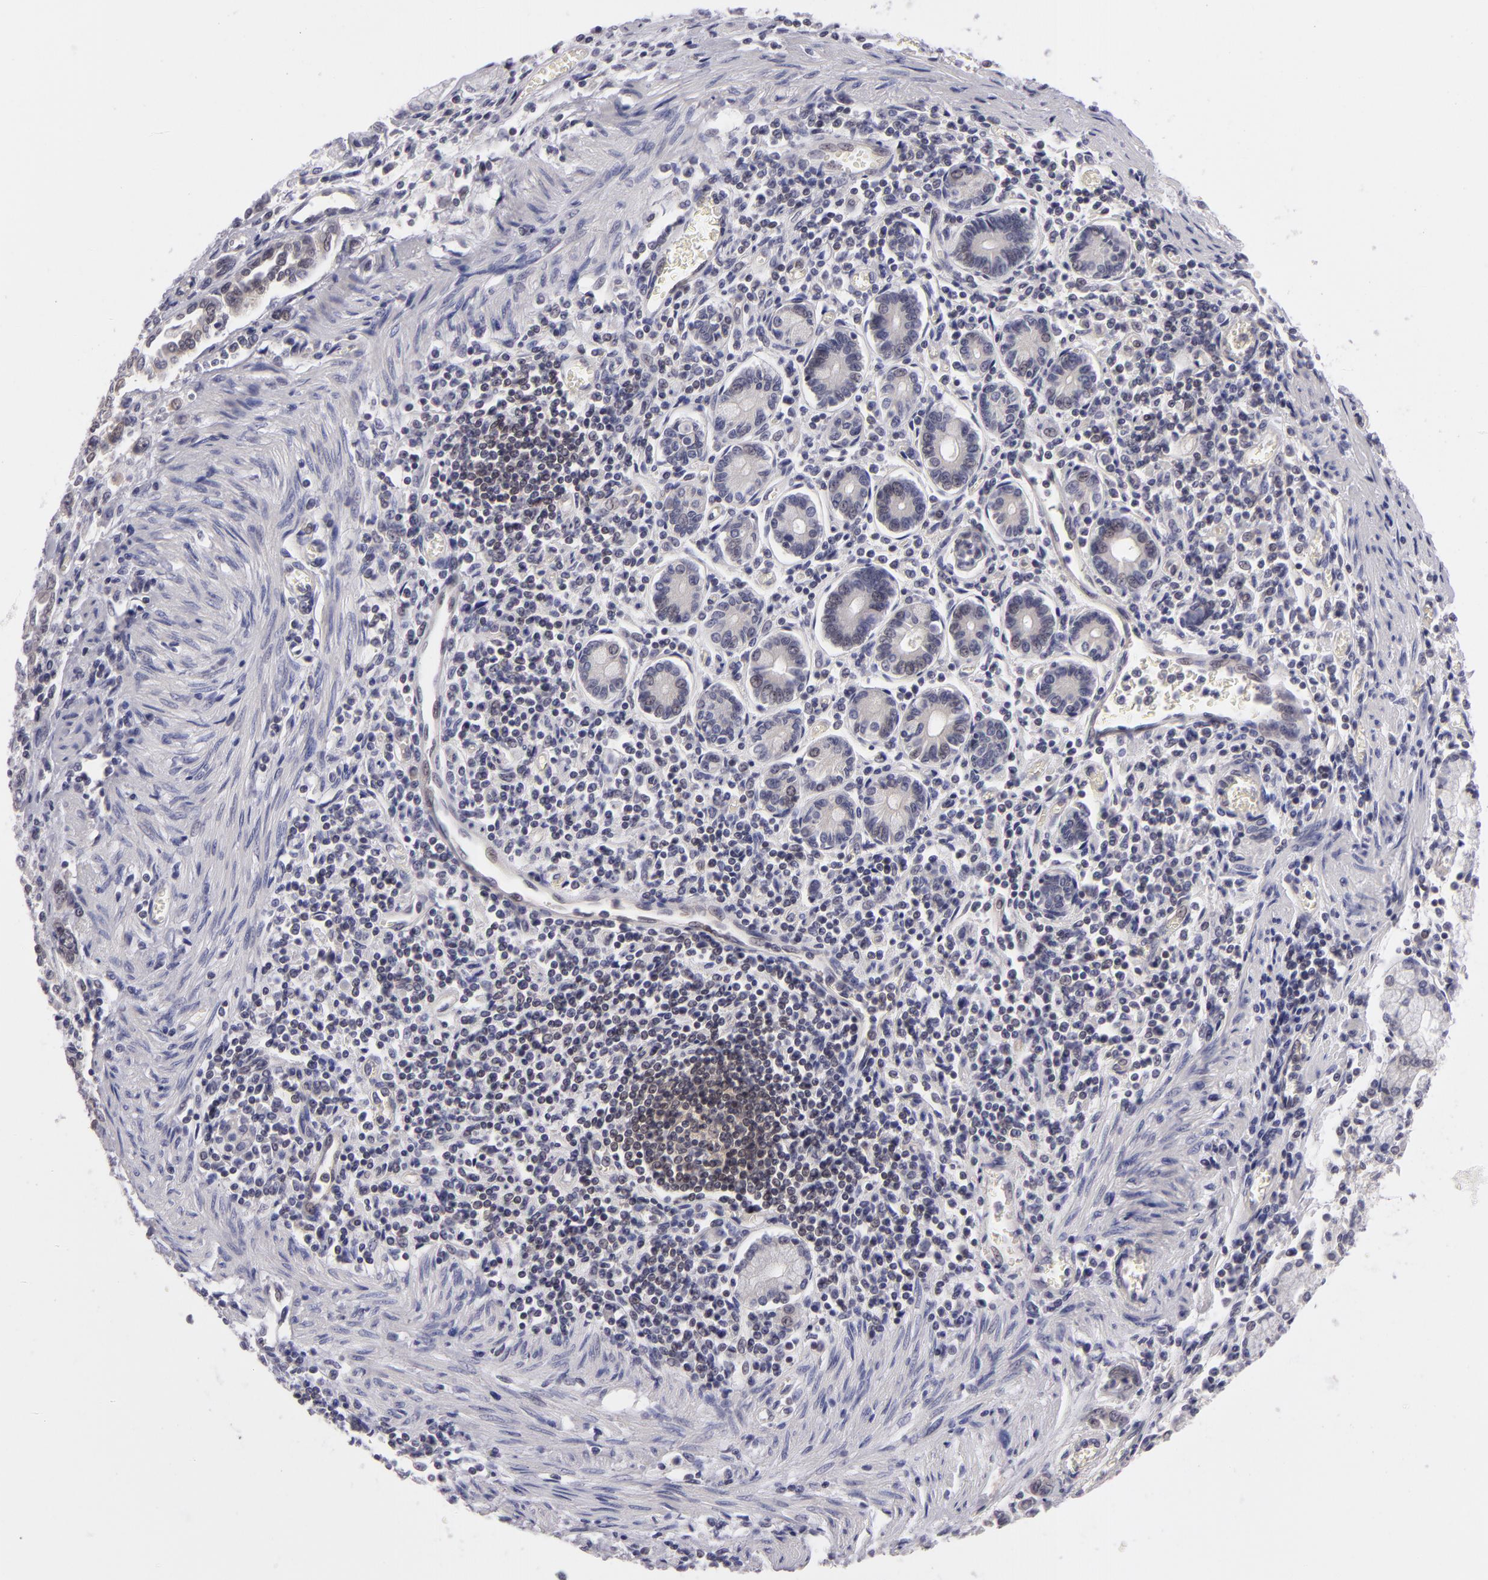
{"staining": {"intensity": "weak", "quantity": "25%-75%", "location": "cytoplasmic/membranous"}, "tissue": "pancreatic cancer", "cell_type": "Tumor cells", "image_type": "cancer", "snomed": [{"axis": "morphology", "description": "Adenocarcinoma, NOS"}, {"axis": "topography", "description": "Pancreas"}], "caption": "Immunohistochemical staining of human pancreatic cancer (adenocarcinoma) displays low levels of weak cytoplasmic/membranous positivity in approximately 25%-75% of tumor cells. The protein is shown in brown color, while the nuclei are stained blue.", "gene": "BCL10", "patient": {"sex": "female", "age": 57}}